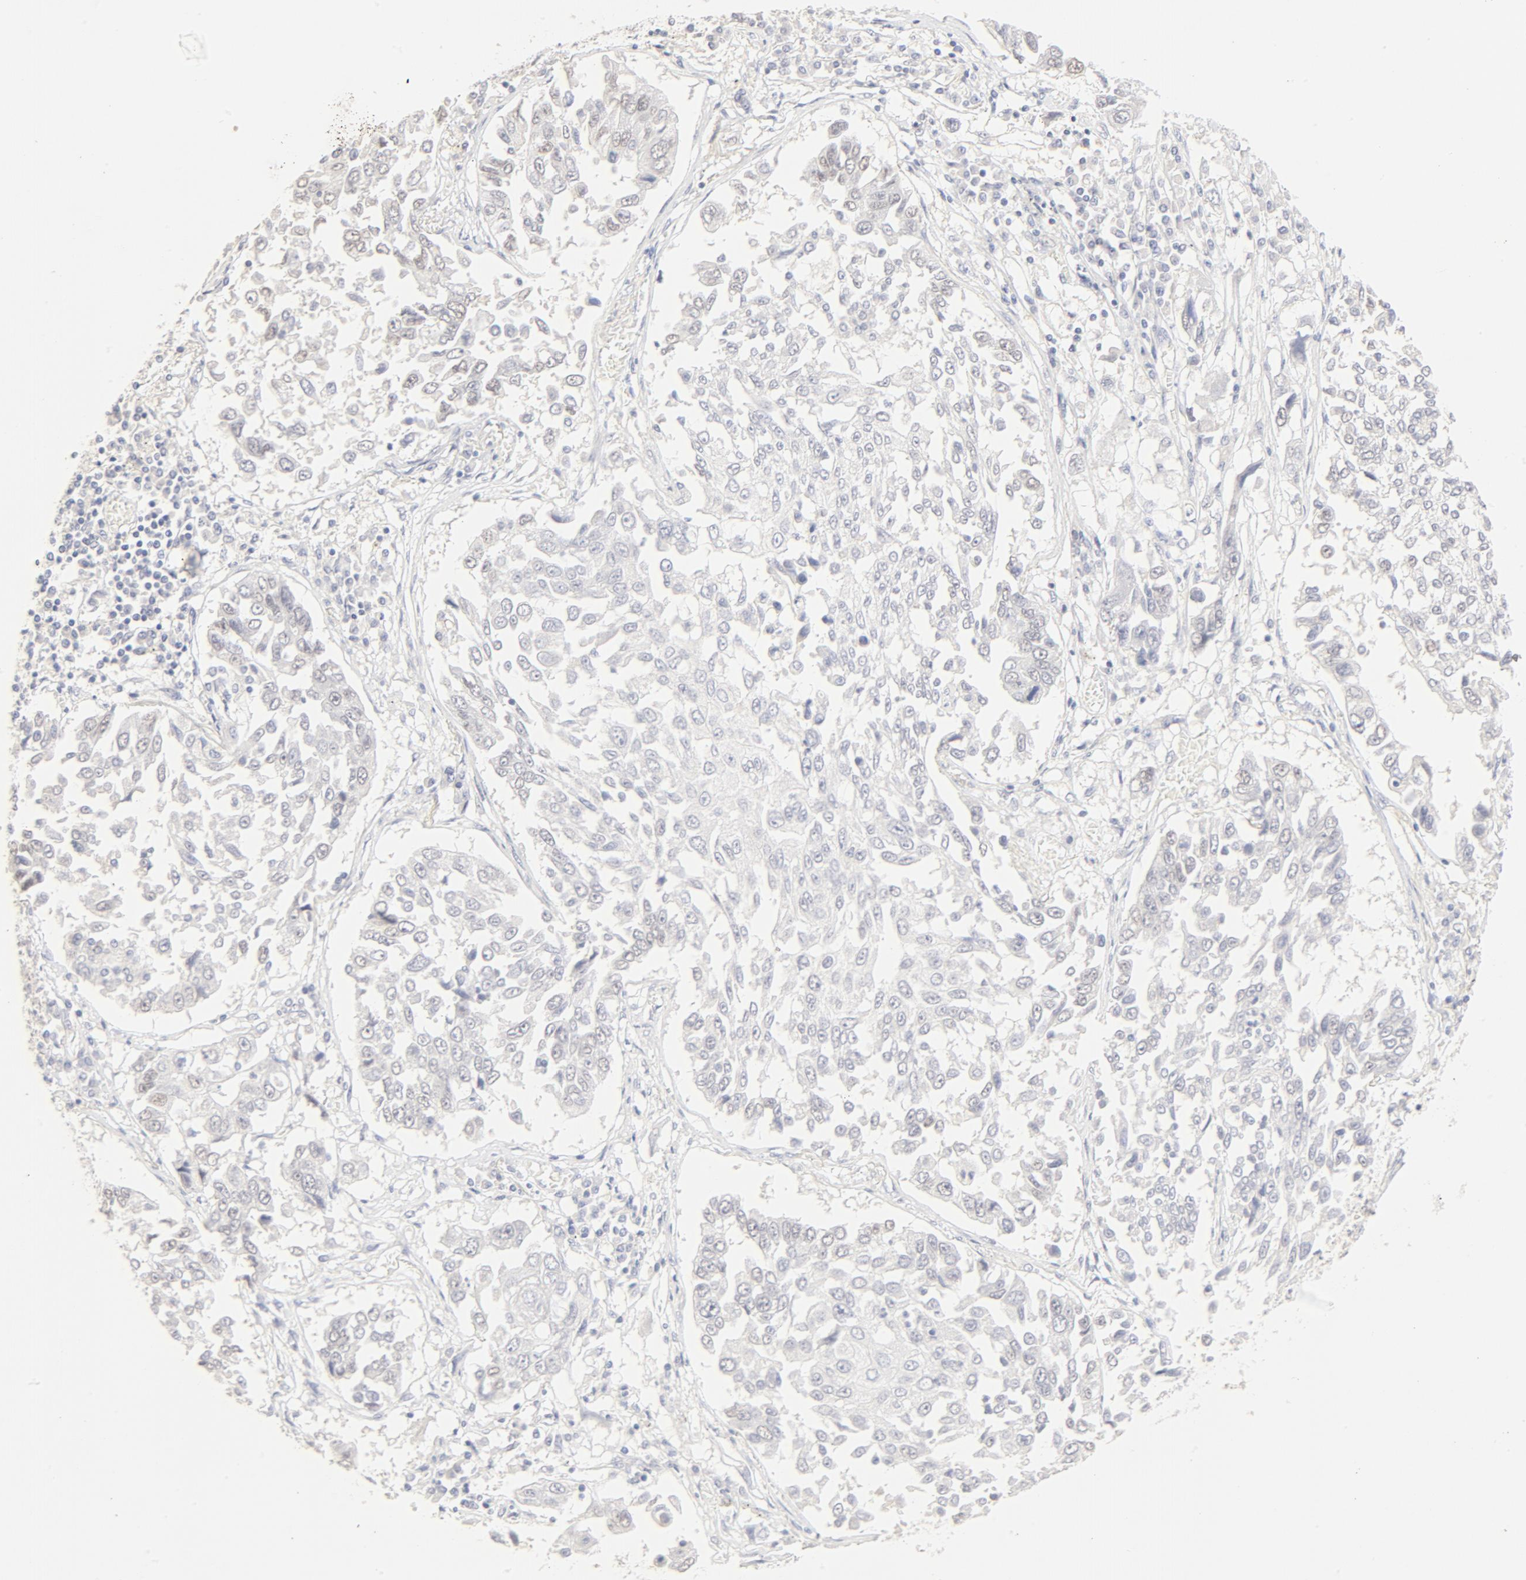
{"staining": {"intensity": "negative", "quantity": "none", "location": "none"}, "tissue": "lung cancer", "cell_type": "Tumor cells", "image_type": "cancer", "snomed": [{"axis": "morphology", "description": "Squamous cell carcinoma, NOS"}, {"axis": "topography", "description": "Lung"}], "caption": "This is an immunohistochemistry (IHC) image of human squamous cell carcinoma (lung). There is no expression in tumor cells.", "gene": "FCGBP", "patient": {"sex": "male", "age": 71}}